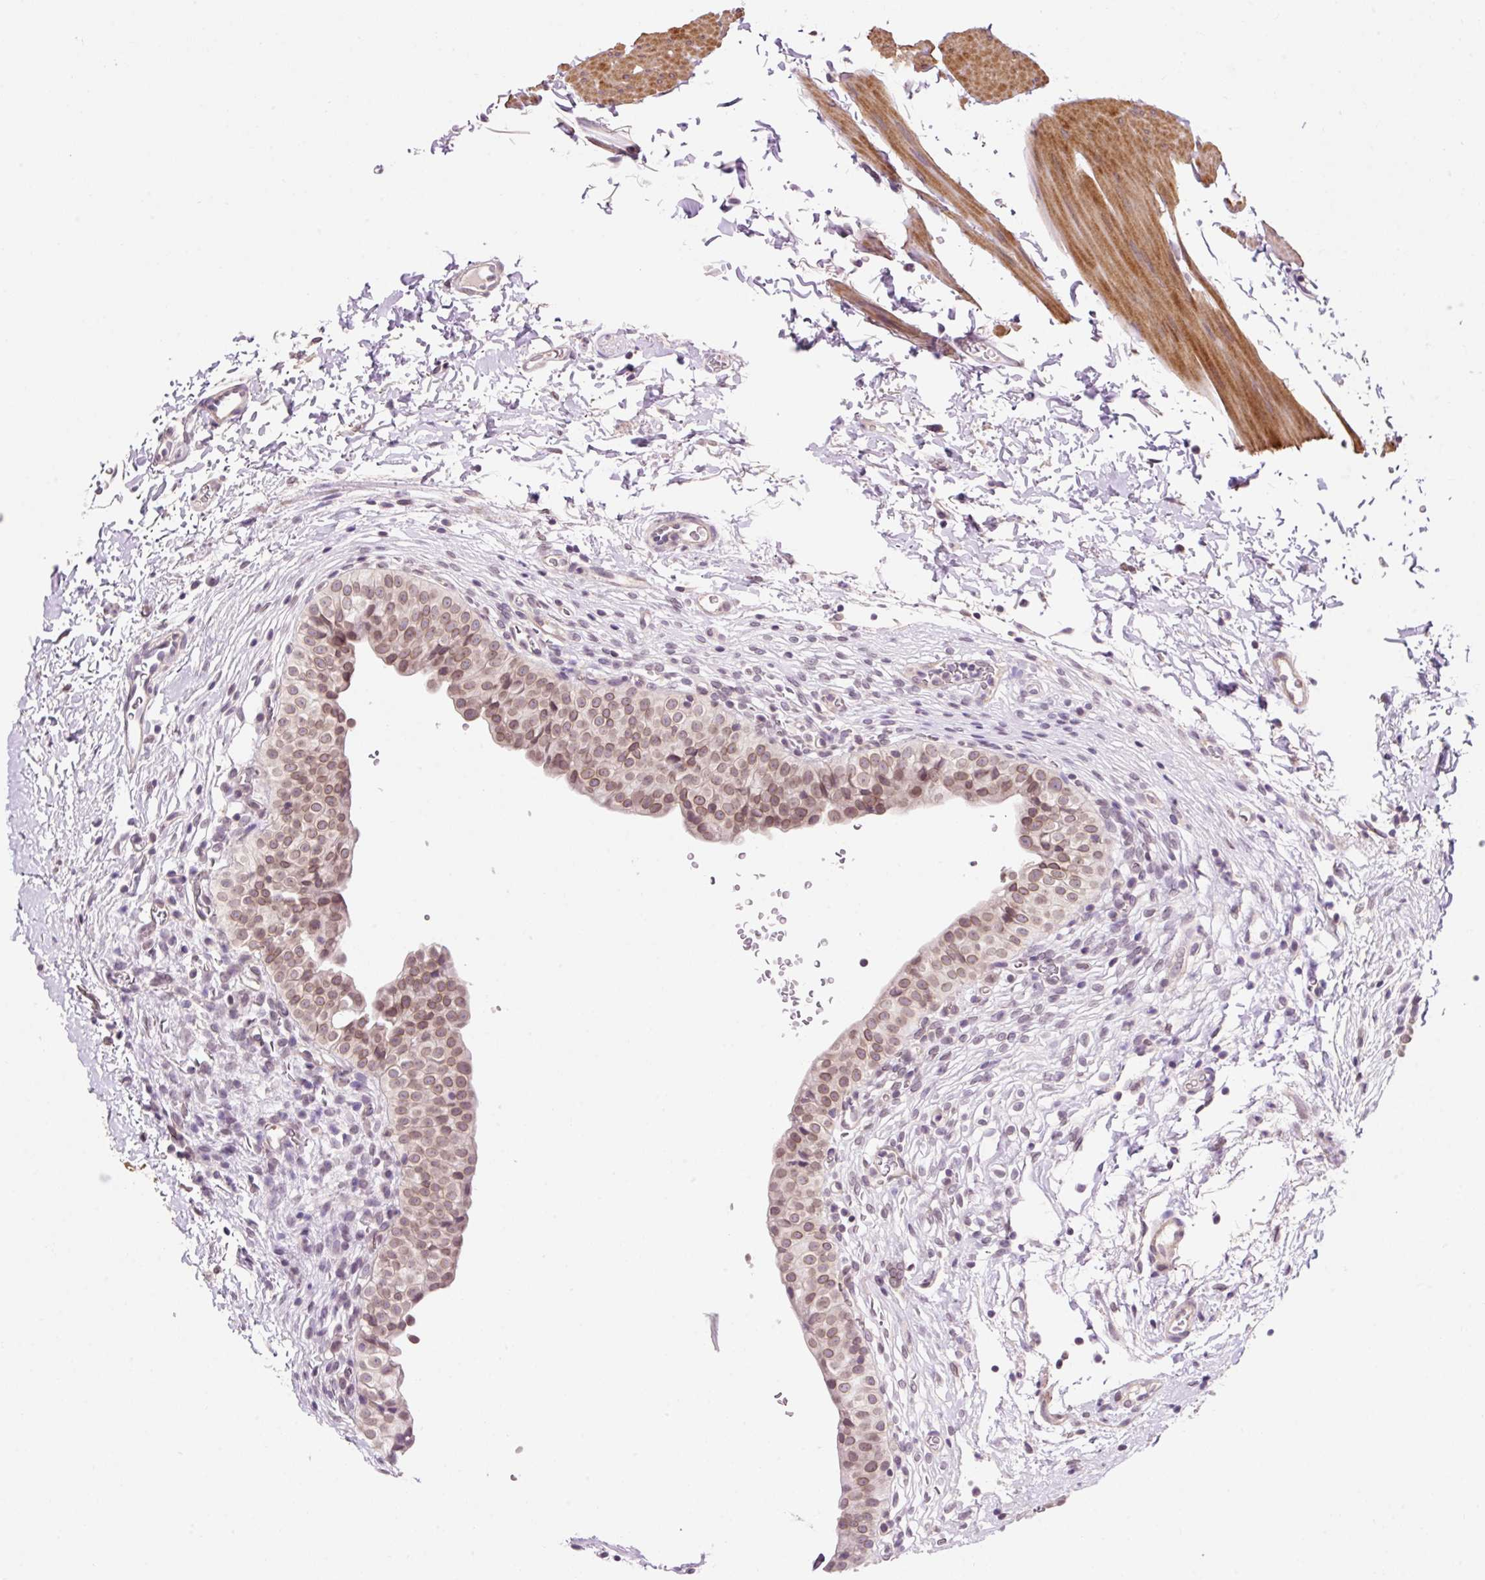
{"staining": {"intensity": "moderate", "quantity": ">75%", "location": "cytoplasmic/membranous,nuclear"}, "tissue": "urinary bladder", "cell_type": "Urothelial cells", "image_type": "normal", "snomed": [{"axis": "morphology", "description": "Normal tissue, NOS"}, {"axis": "topography", "description": "Urinary bladder"}, {"axis": "topography", "description": "Peripheral nerve tissue"}], "caption": "DAB immunohistochemical staining of benign urinary bladder shows moderate cytoplasmic/membranous,nuclear protein expression in approximately >75% of urothelial cells.", "gene": "ZNF610", "patient": {"sex": "male", "age": 55}}